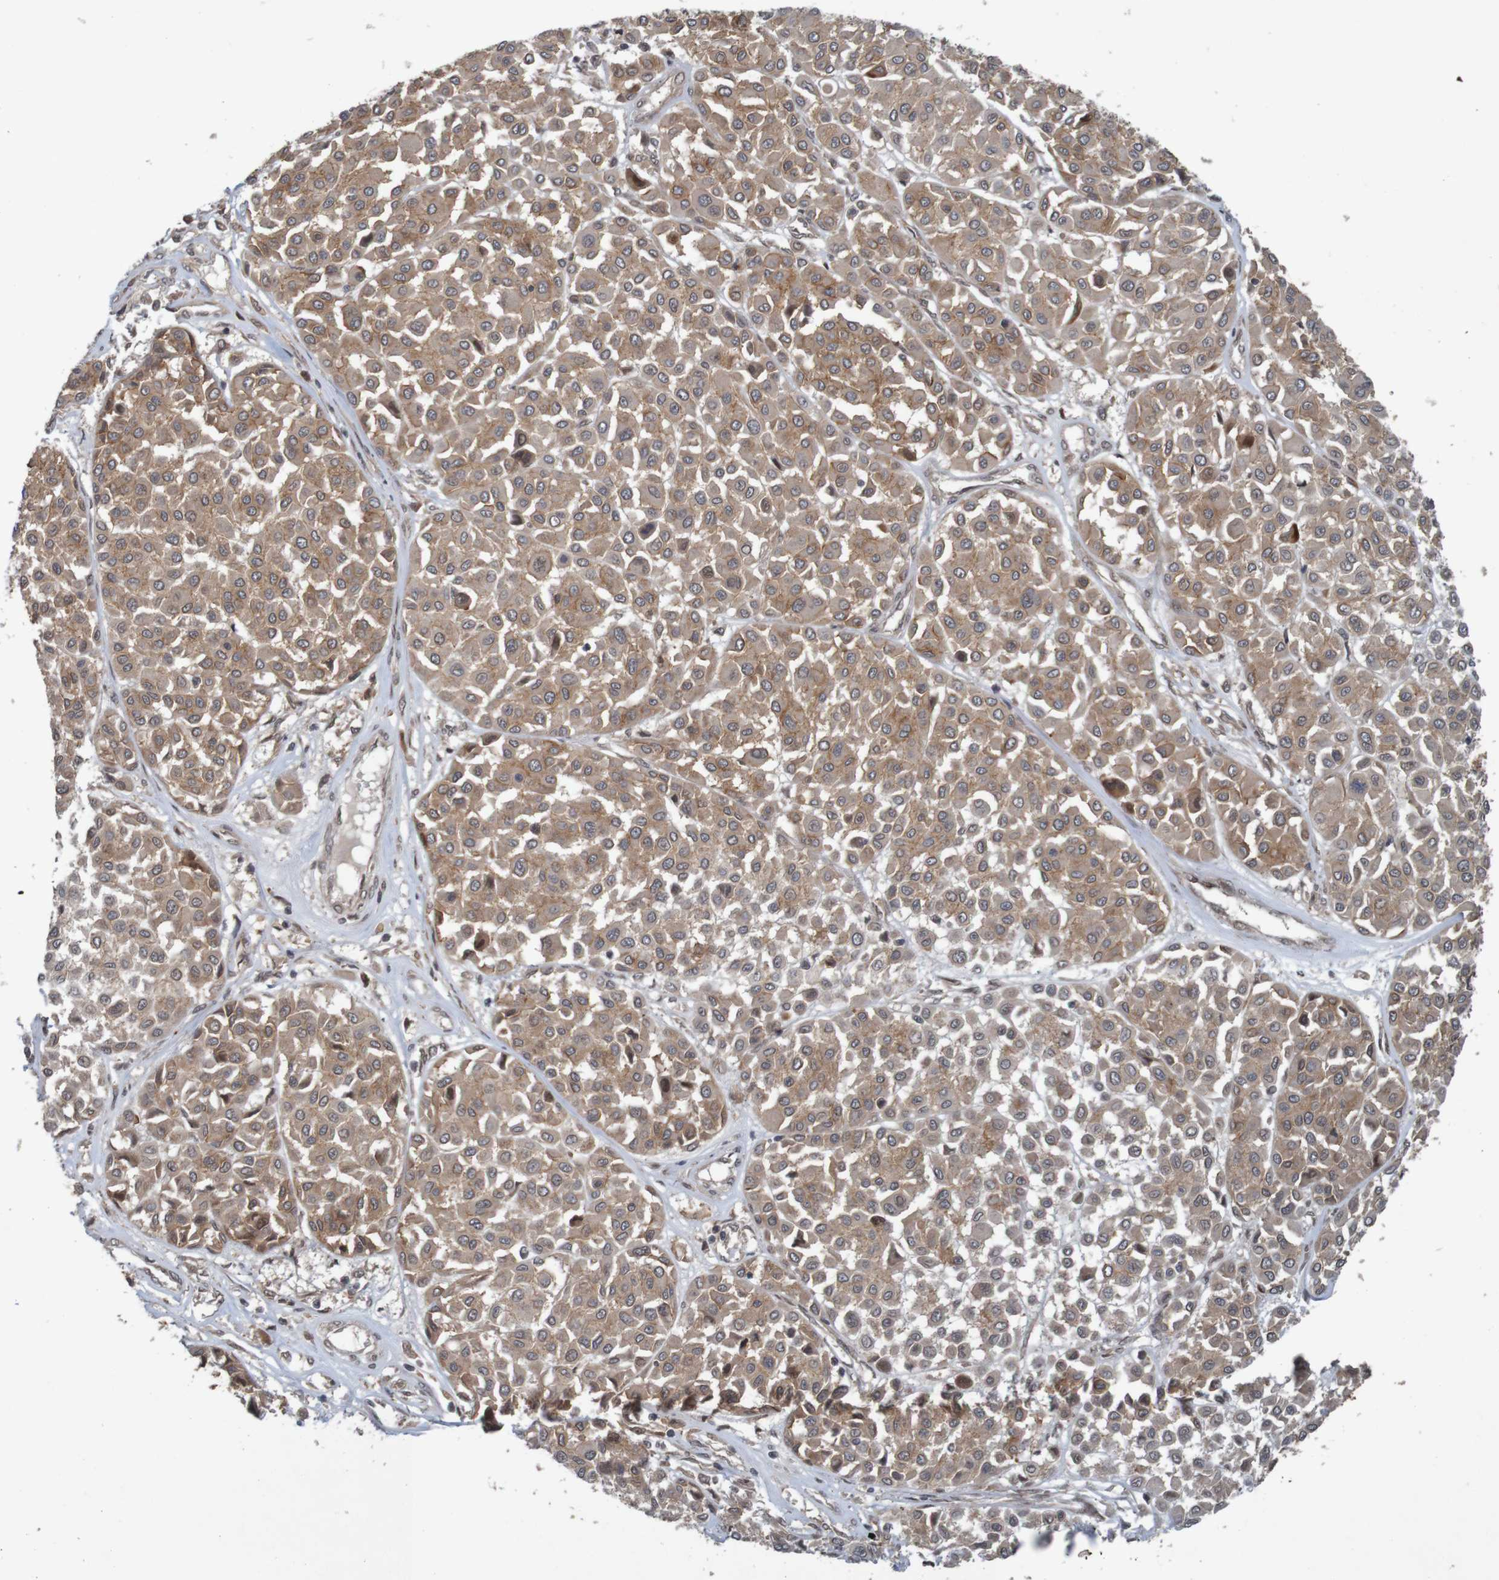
{"staining": {"intensity": "weak", "quantity": "25%-75%", "location": "cytoplasmic/membranous"}, "tissue": "melanoma", "cell_type": "Tumor cells", "image_type": "cancer", "snomed": [{"axis": "morphology", "description": "Malignant melanoma, Metastatic site"}, {"axis": "topography", "description": "Soft tissue"}], "caption": "This photomicrograph displays immunohistochemistry staining of human malignant melanoma (metastatic site), with low weak cytoplasmic/membranous staining in about 25%-75% of tumor cells.", "gene": "ARHGEF11", "patient": {"sex": "male", "age": 41}}